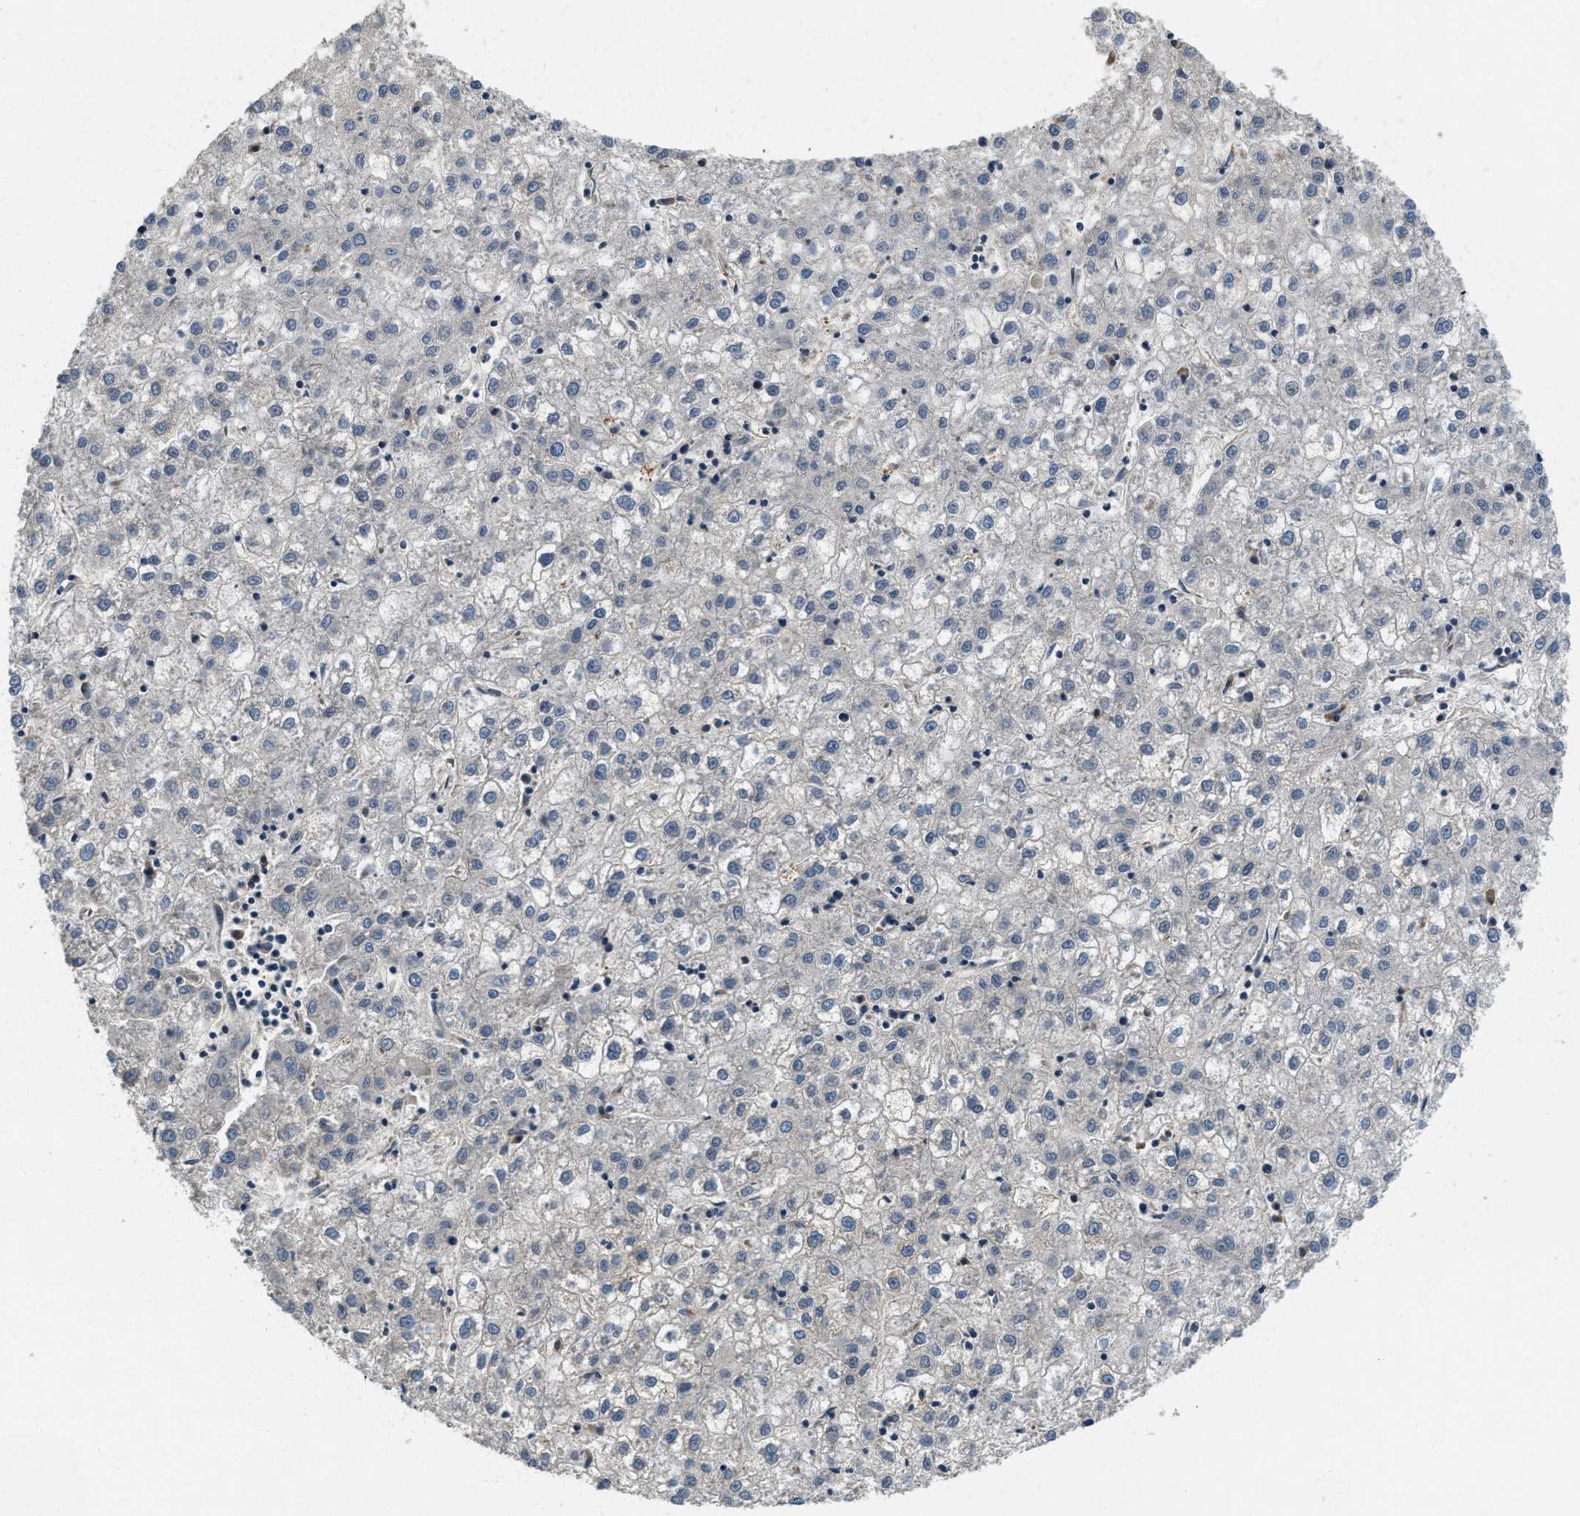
{"staining": {"intensity": "negative", "quantity": "none", "location": "none"}, "tissue": "liver cancer", "cell_type": "Tumor cells", "image_type": "cancer", "snomed": [{"axis": "morphology", "description": "Carcinoma, Hepatocellular, NOS"}, {"axis": "topography", "description": "Liver"}], "caption": "Human liver cancer stained for a protein using immunohistochemistry shows no positivity in tumor cells.", "gene": "ALOX12", "patient": {"sex": "male", "age": 72}}